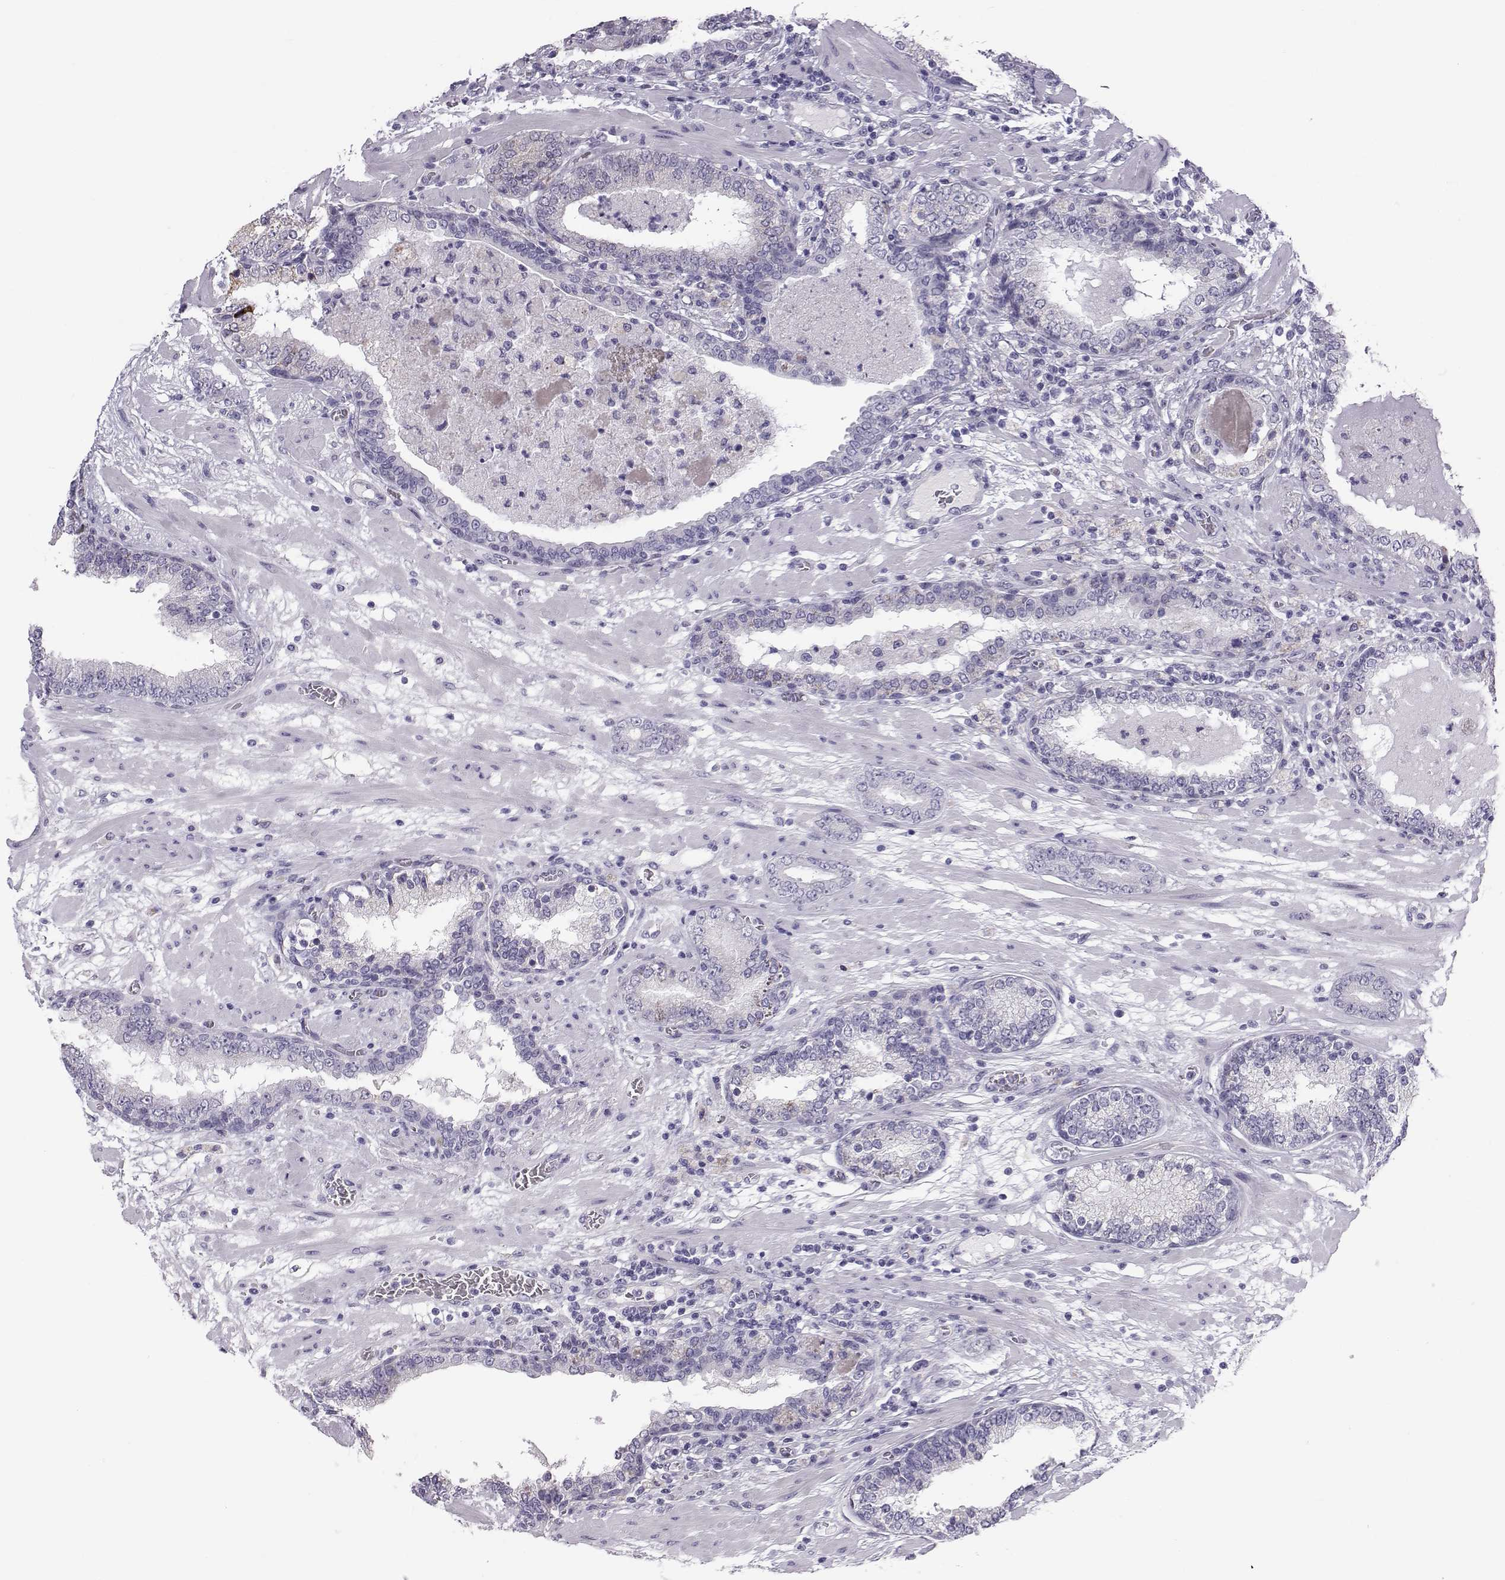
{"staining": {"intensity": "negative", "quantity": "none", "location": "none"}, "tissue": "prostate cancer", "cell_type": "Tumor cells", "image_type": "cancer", "snomed": [{"axis": "morphology", "description": "Adenocarcinoma, Low grade"}, {"axis": "topography", "description": "Prostate"}], "caption": "High power microscopy image of an IHC histopathology image of prostate cancer (low-grade adenocarcinoma), revealing no significant expression in tumor cells. (IHC, brightfield microscopy, high magnification).", "gene": "RNASE12", "patient": {"sex": "male", "age": 60}}